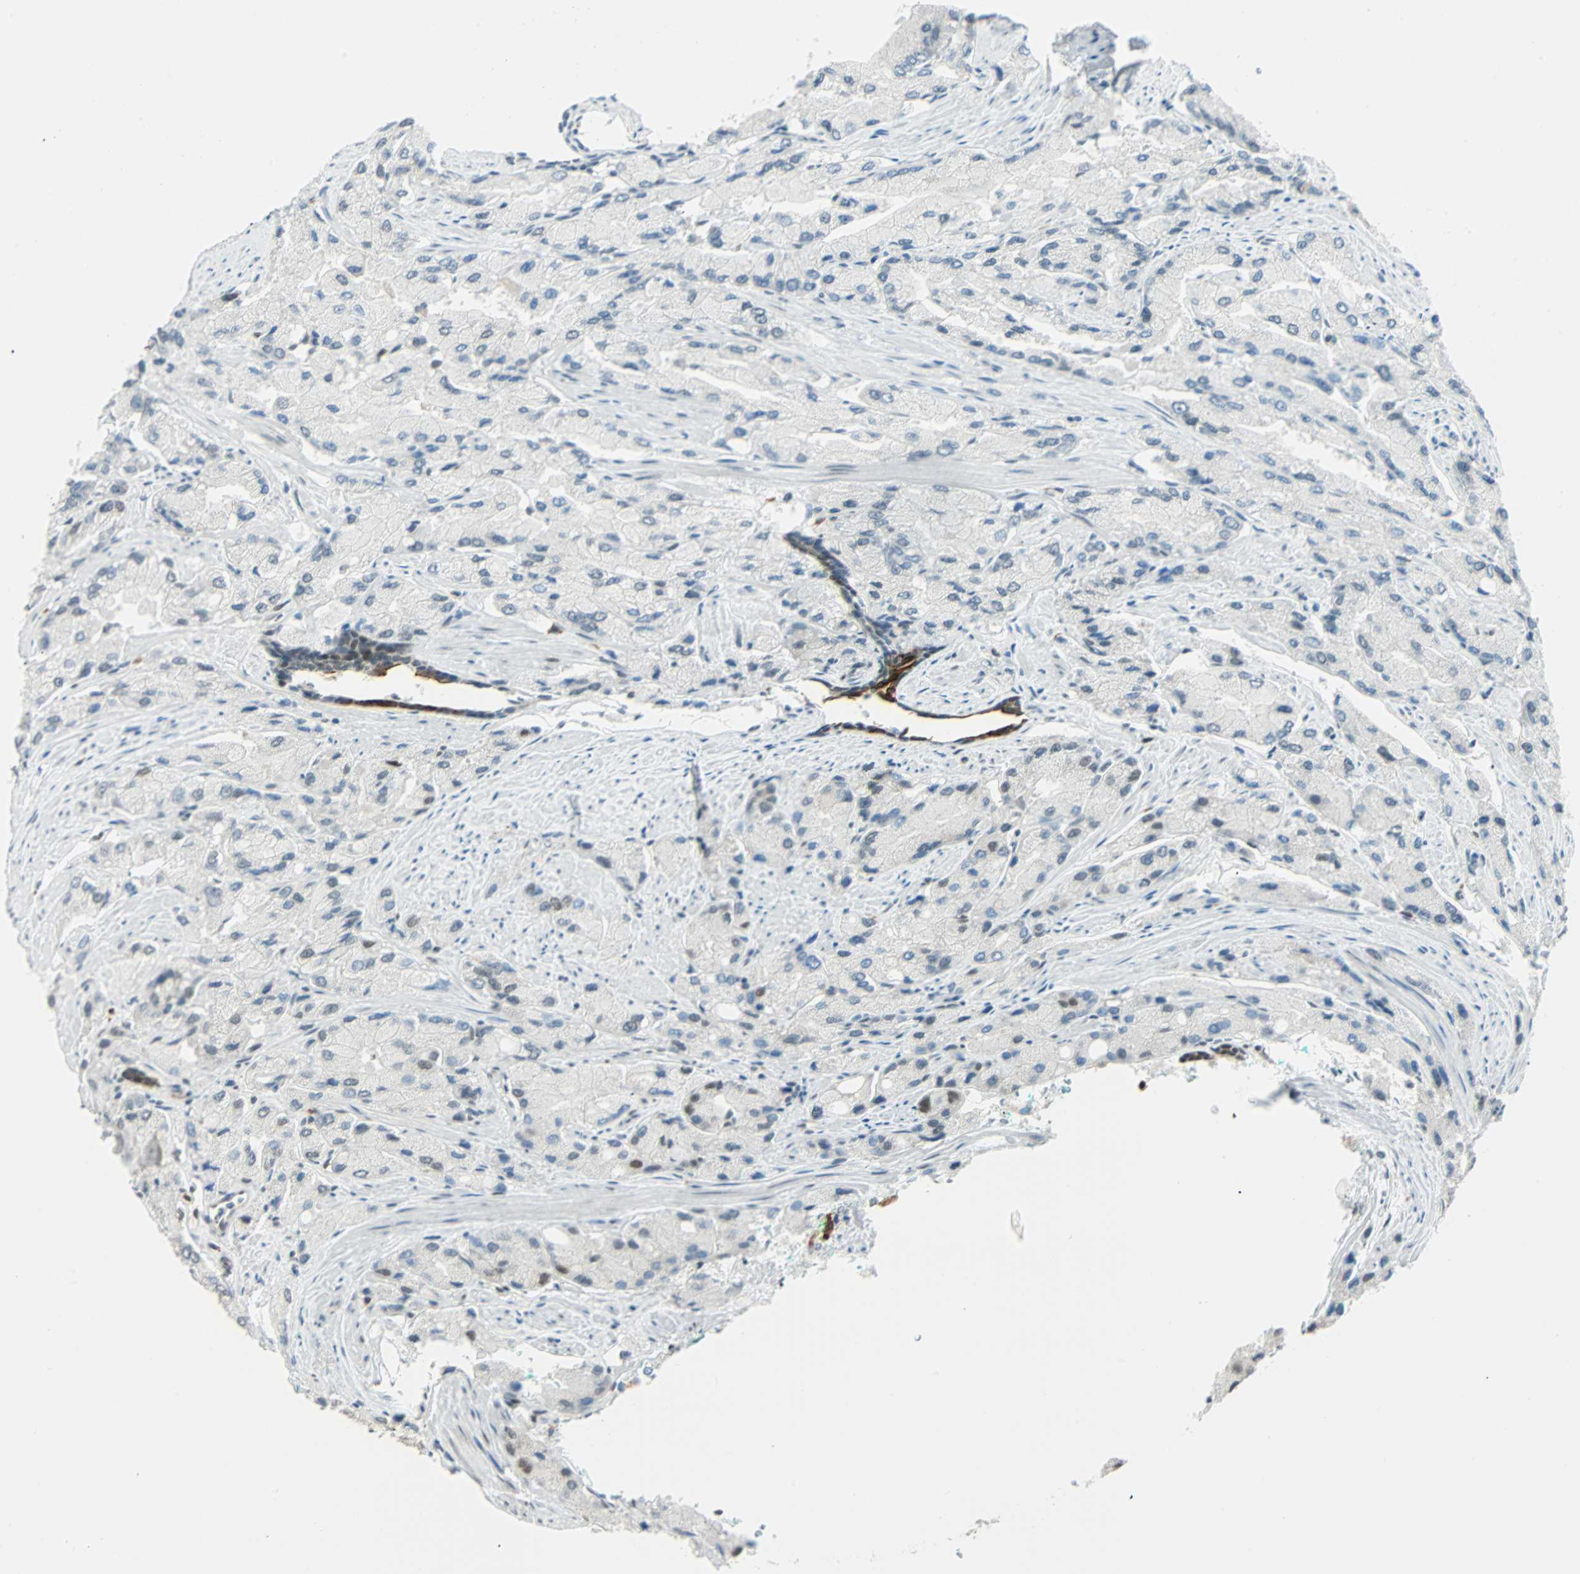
{"staining": {"intensity": "negative", "quantity": "none", "location": "none"}, "tissue": "prostate cancer", "cell_type": "Tumor cells", "image_type": "cancer", "snomed": [{"axis": "morphology", "description": "Adenocarcinoma, High grade"}, {"axis": "topography", "description": "Prostate"}], "caption": "Tumor cells show no significant protein expression in prostate high-grade adenocarcinoma.", "gene": "NELFE", "patient": {"sex": "male", "age": 58}}